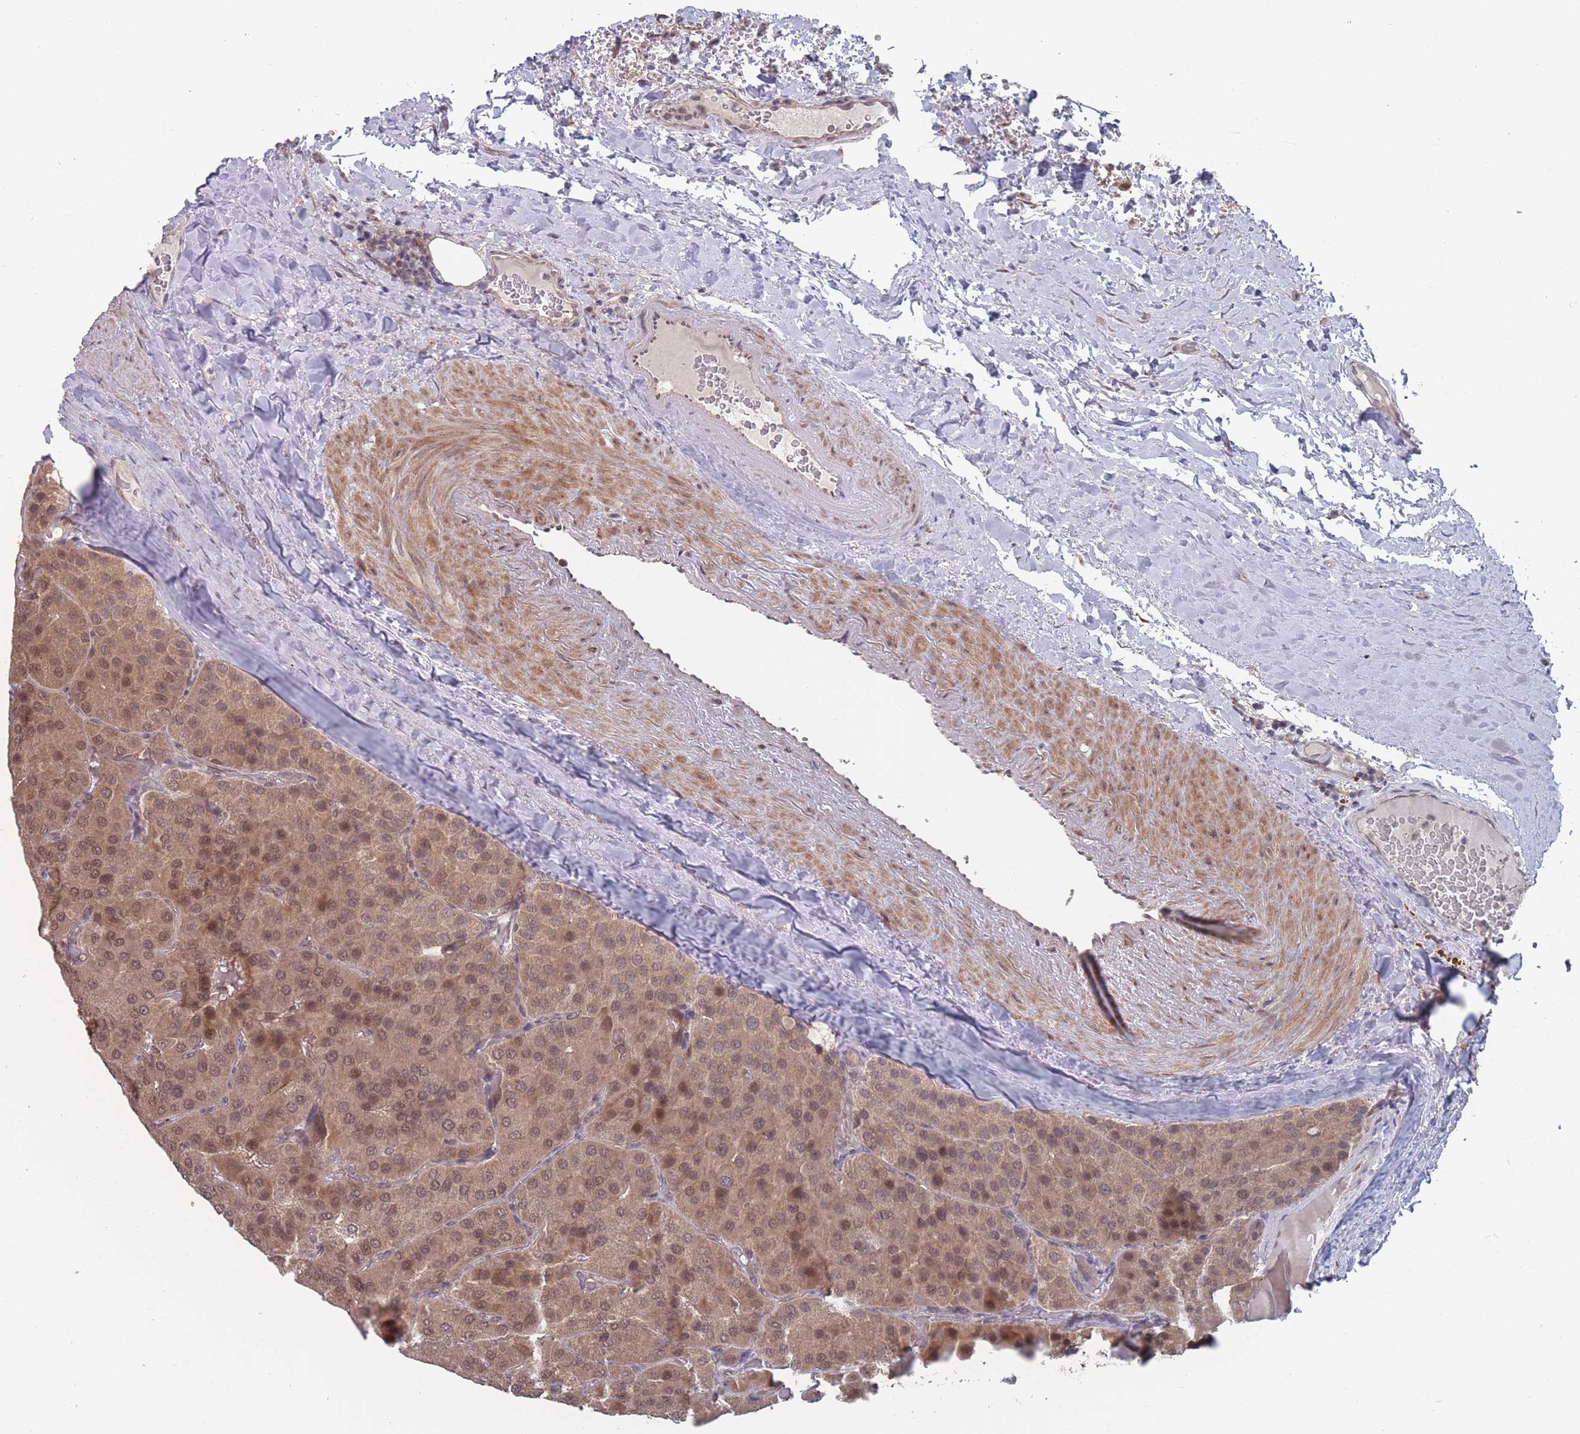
{"staining": {"intensity": "moderate", "quantity": ">75%", "location": "cytoplasmic/membranous,nuclear"}, "tissue": "parathyroid gland", "cell_type": "Glandular cells", "image_type": "normal", "snomed": [{"axis": "morphology", "description": "Normal tissue, NOS"}, {"axis": "morphology", "description": "Adenoma, NOS"}, {"axis": "topography", "description": "Parathyroid gland"}], "caption": "Parathyroid gland stained with DAB (3,3'-diaminobenzidine) immunohistochemistry (IHC) demonstrates medium levels of moderate cytoplasmic/membranous,nuclear expression in about >75% of glandular cells.", "gene": "CNTRL", "patient": {"sex": "female", "age": 86}}